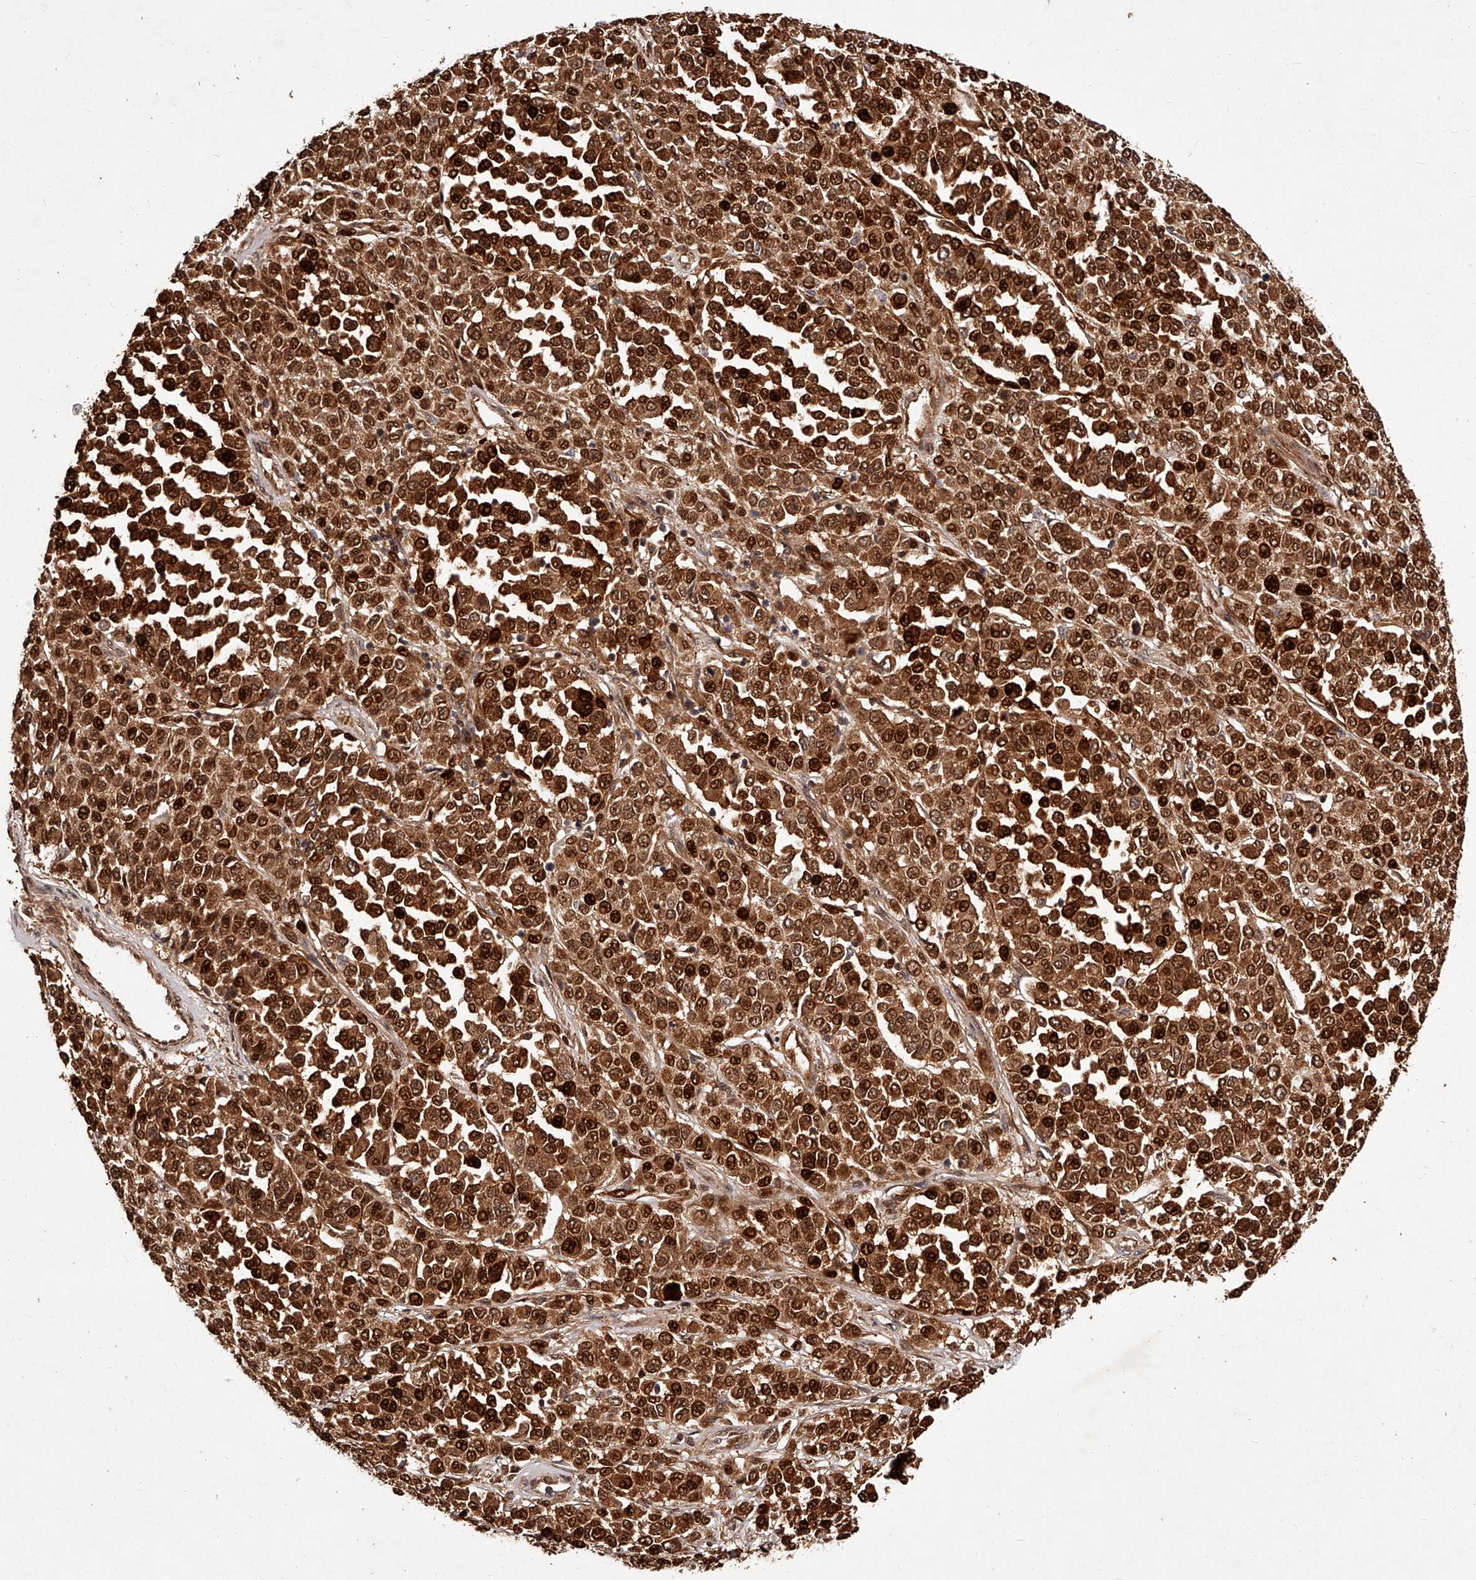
{"staining": {"intensity": "strong", "quantity": ">75%", "location": "cytoplasmic/membranous,nuclear"}, "tissue": "melanoma", "cell_type": "Tumor cells", "image_type": "cancer", "snomed": [{"axis": "morphology", "description": "Malignant melanoma, Metastatic site"}, {"axis": "topography", "description": "Pancreas"}], "caption": "Immunohistochemistry (IHC) staining of melanoma, which shows high levels of strong cytoplasmic/membranous and nuclear positivity in approximately >75% of tumor cells indicating strong cytoplasmic/membranous and nuclear protein positivity. The staining was performed using DAB (3,3'-diaminobenzidine) (brown) for protein detection and nuclei were counterstained in hematoxylin (blue).", "gene": "CUL7", "patient": {"sex": "female", "age": 30}}